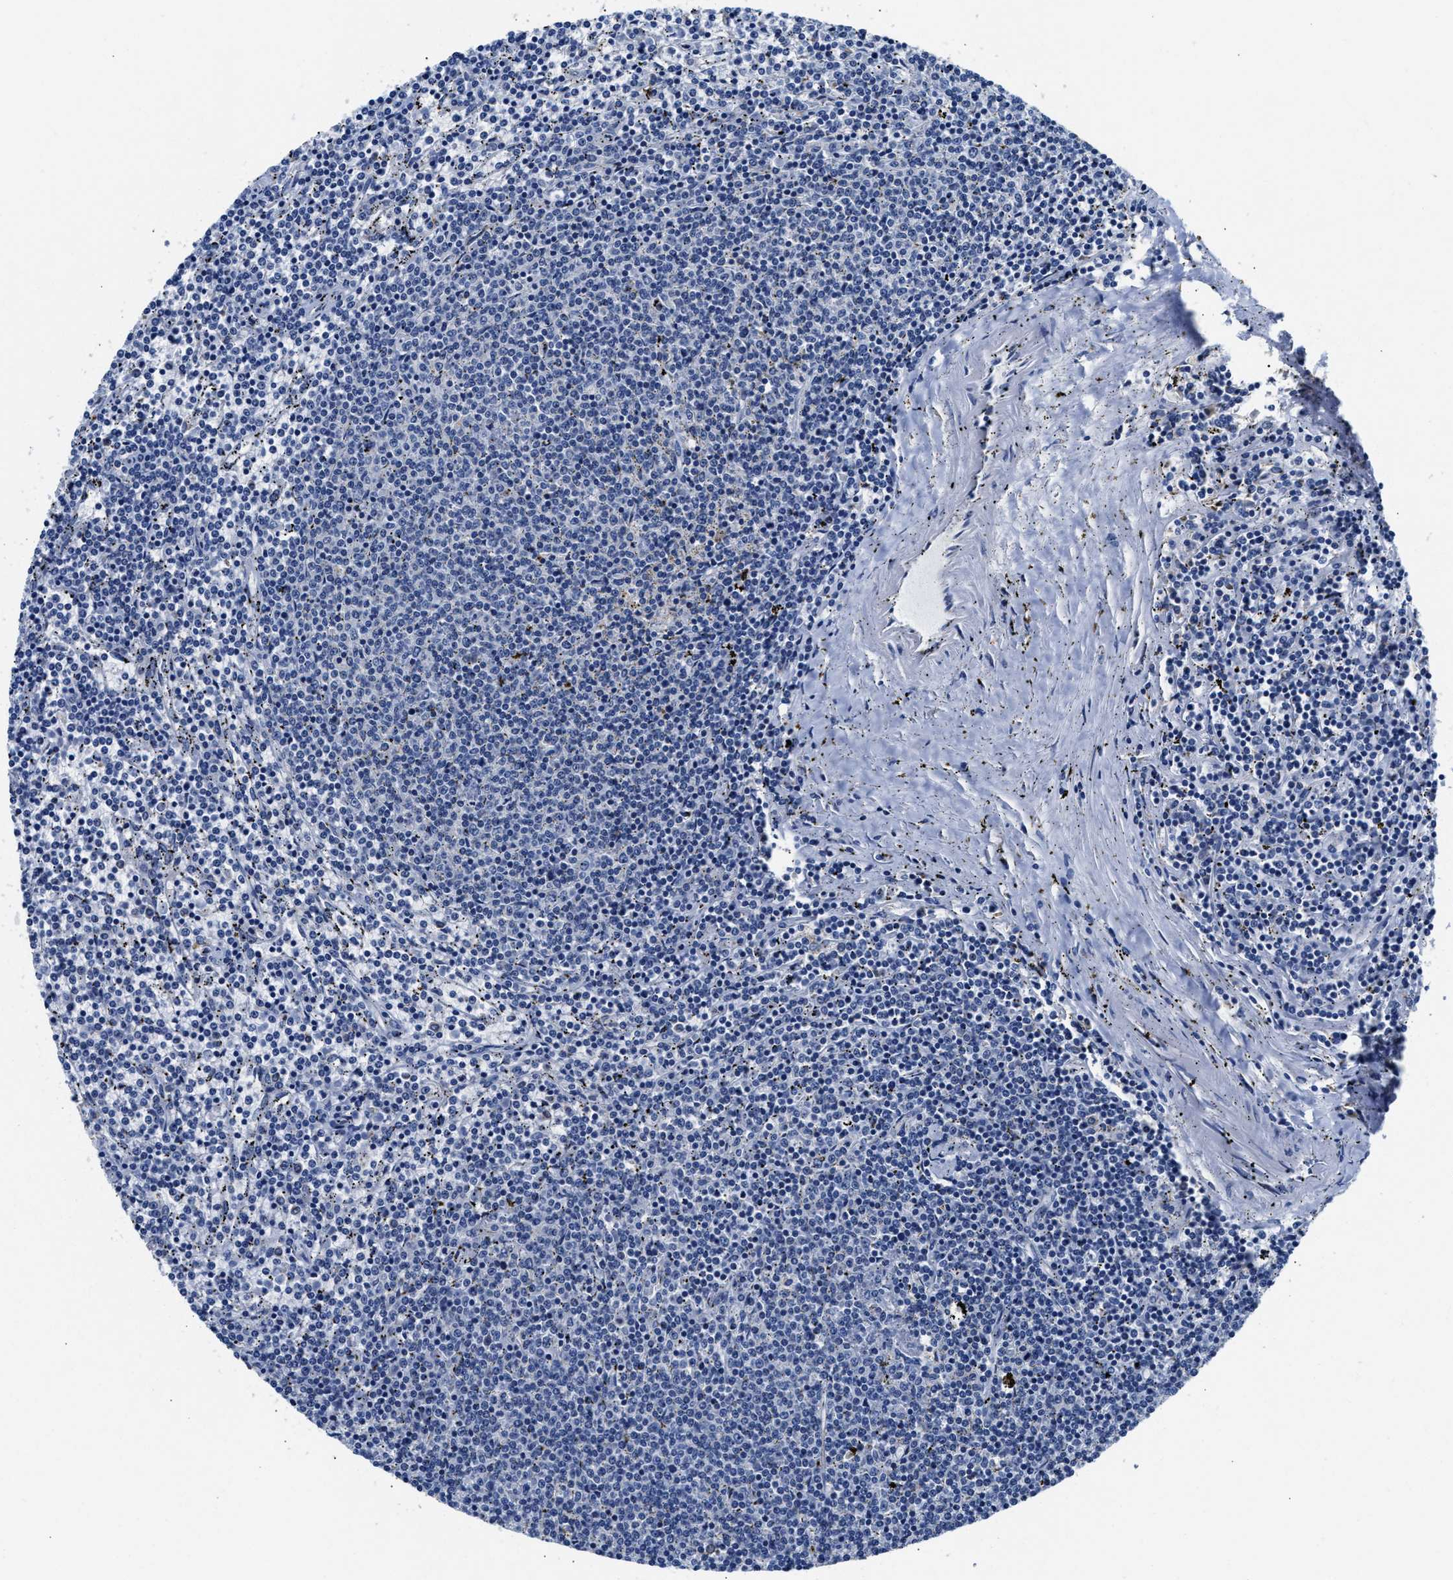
{"staining": {"intensity": "negative", "quantity": "none", "location": "none"}, "tissue": "lymphoma", "cell_type": "Tumor cells", "image_type": "cancer", "snomed": [{"axis": "morphology", "description": "Malignant lymphoma, non-Hodgkin's type, Low grade"}, {"axis": "topography", "description": "Spleen"}], "caption": "DAB immunohistochemical staining of human low-grade malignant lymphoma, non-Hodgkin's type demonstrates no significant expression in tumor cells. Nuclei are stained in blue.", "gene": "ACADVL", "patient": {"sex": "female", "age": 50}}